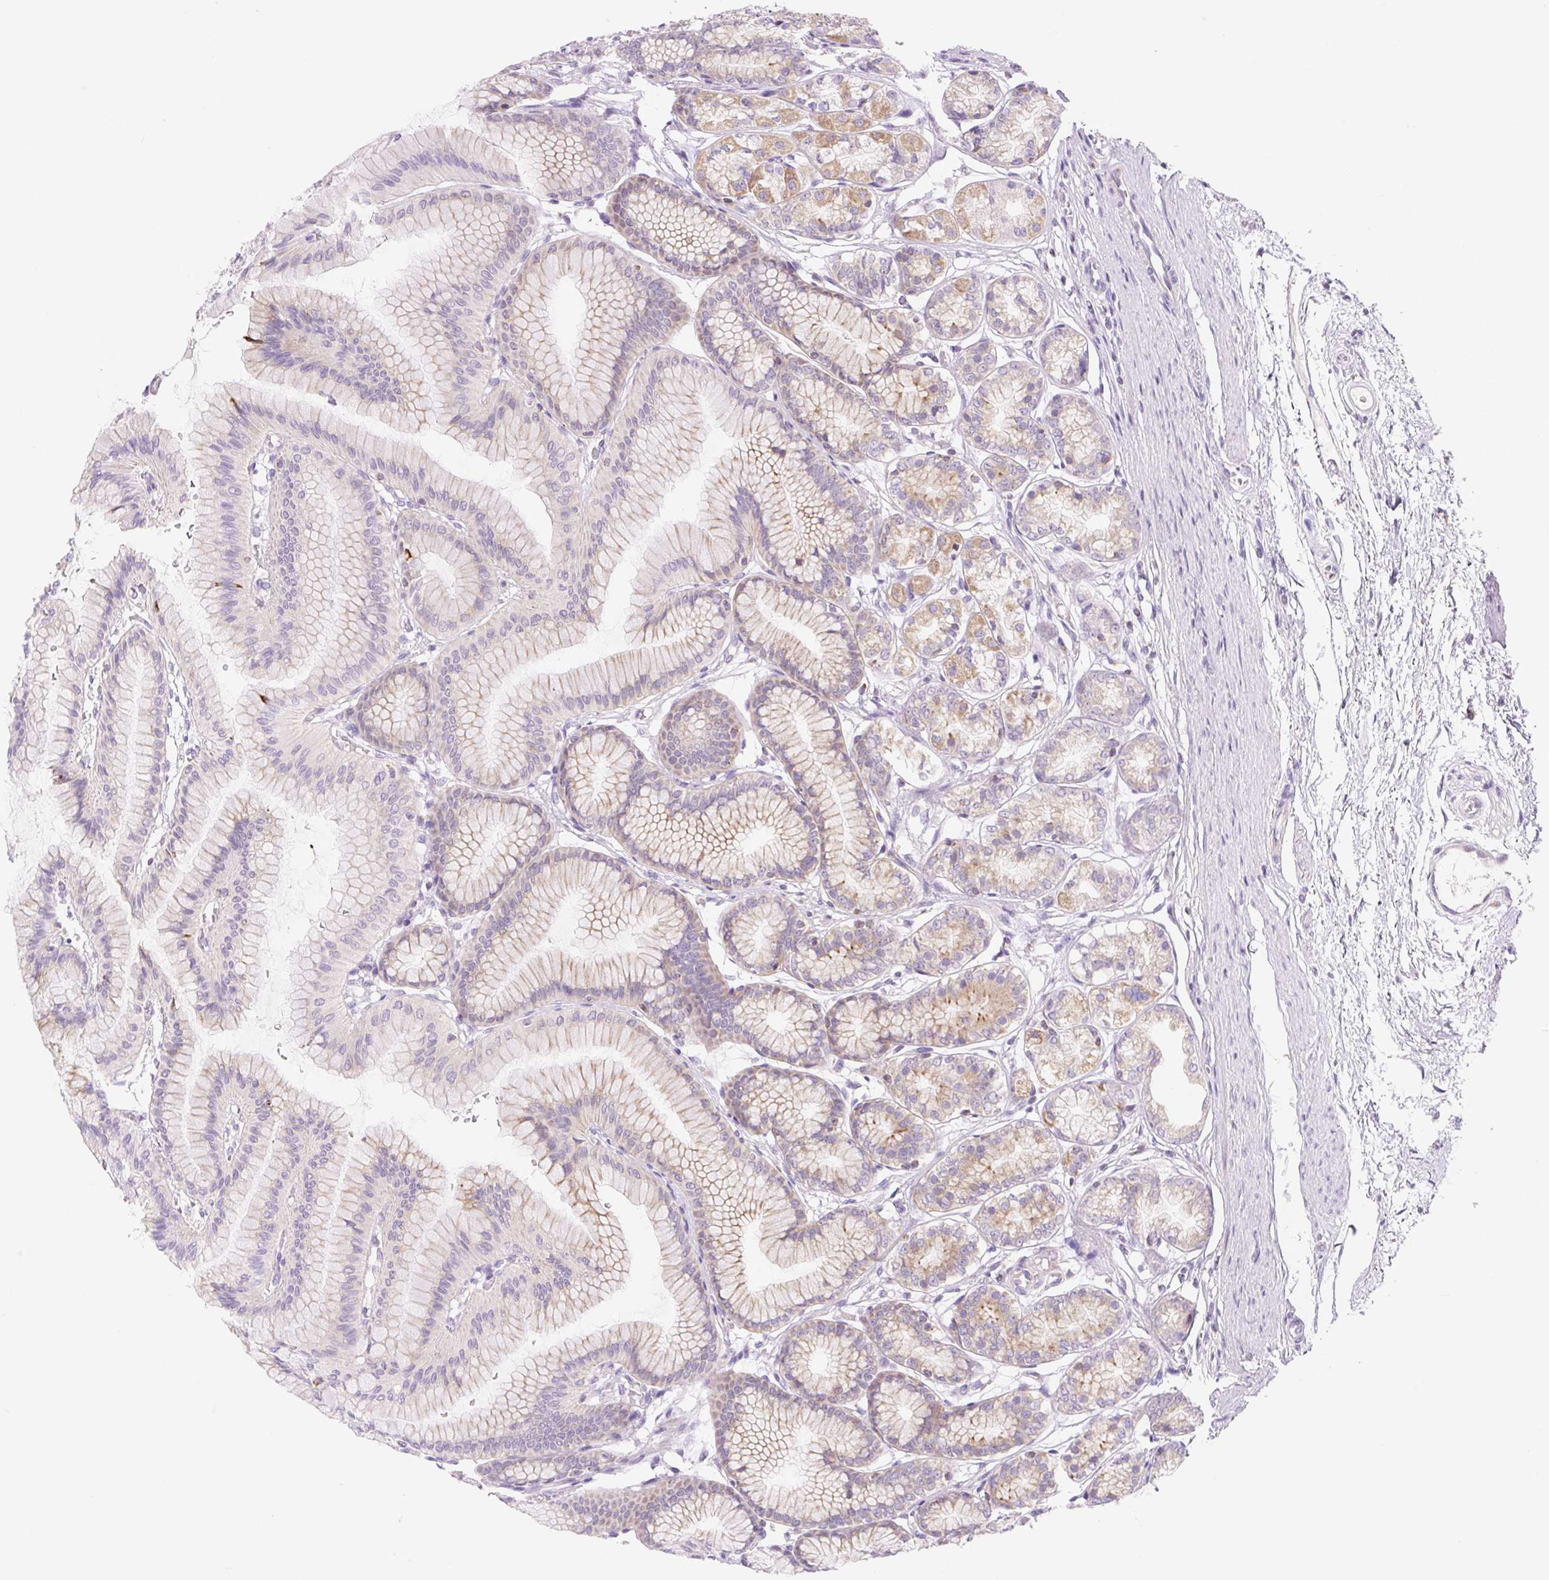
{"staining": {"intensity": "moderate", "quantity": ">75%", "location": "cytoplasmic/membranous"}, "tissue": "stomach", "cell_type": "Glandular cells", "image_type": "normal", "snomed": [{"axis": "morphology", "description": "Normal tissue, NOS"}, {"axis": "morphology", "description": "Adenocarcinoma, NOS"}, {"axis": "morphology", "description": "Adenocarcinoma, High grade"}, {"axis": "topography", "description": "Stomach, upper"}, {"axis": "topography", "description": "Stomach"}], "caption": "Immunohistochemistry image of benign stomach: human stomach stained using immunohistochemistry (IHC) exhibits medium levels of moderate protein expression localized specifically in the cytoplasmic/membranous of glandular cells, appearing as a cytoplasmic/membranous brown color.", "gene": "FOCAD", "patient": {"sex": "female", "age": 65}}